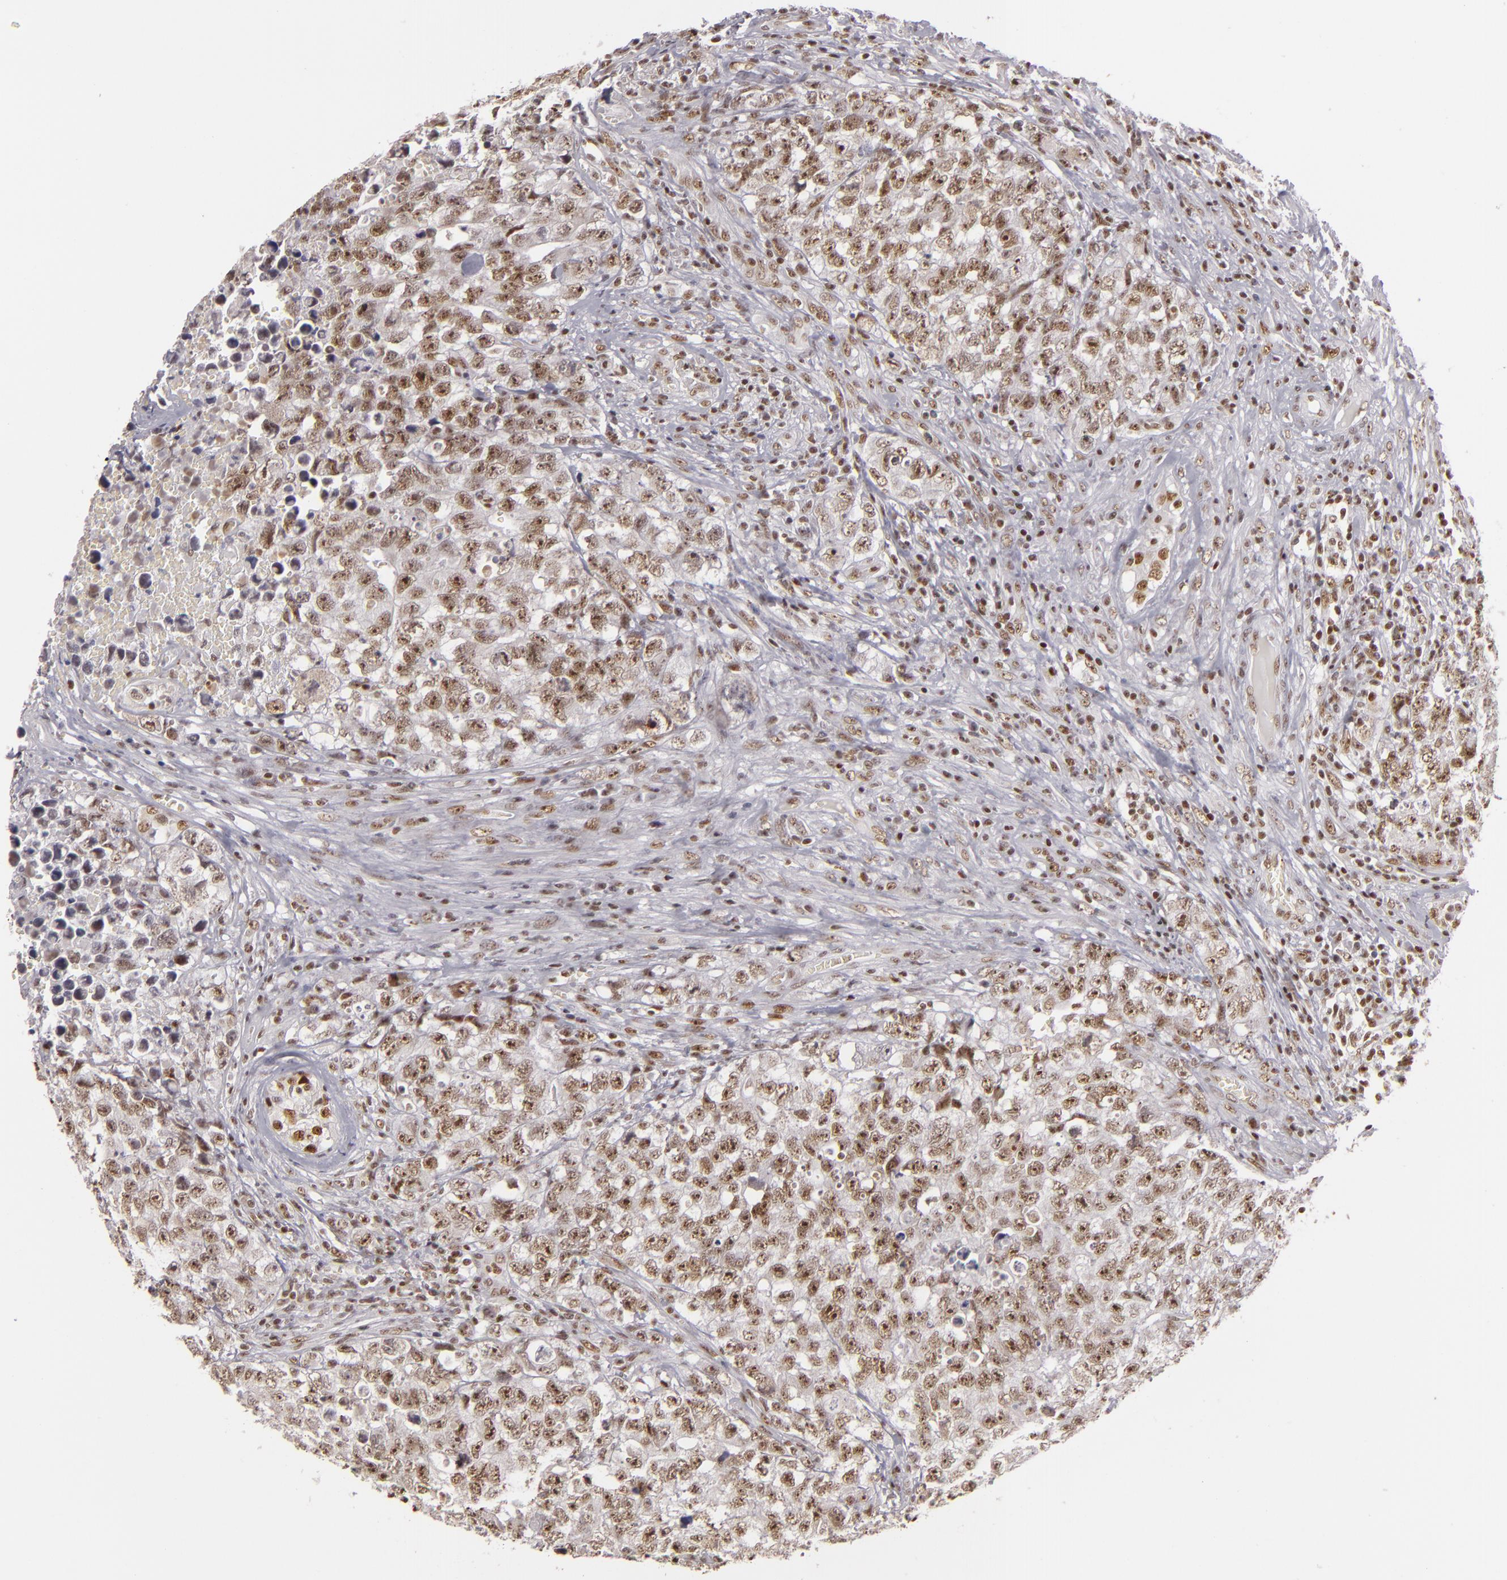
{"staining": {"intensity": "moderate", "quantity": ">75%", "location": "nuclear"}, "tissue": "testis cancer", "cell_type": "Tumor cells", "image_type": "cancer", "snomed": [{"axis": "morphology", "description": "Carcinoma, Embryonal, NOS"}, {"axis": "topography", "description": "Testis"}], "caption": "Immunohistochemistry (IHC) (DAB (3,3'-diaminobenzidine)) staining of testis cancer (embryonal carcinoma) exhibits moderate nuclear protein expression in about >75% of tumor cells.", "gene": "DAXX", "patient": {"sex": "male", "age": 31}}